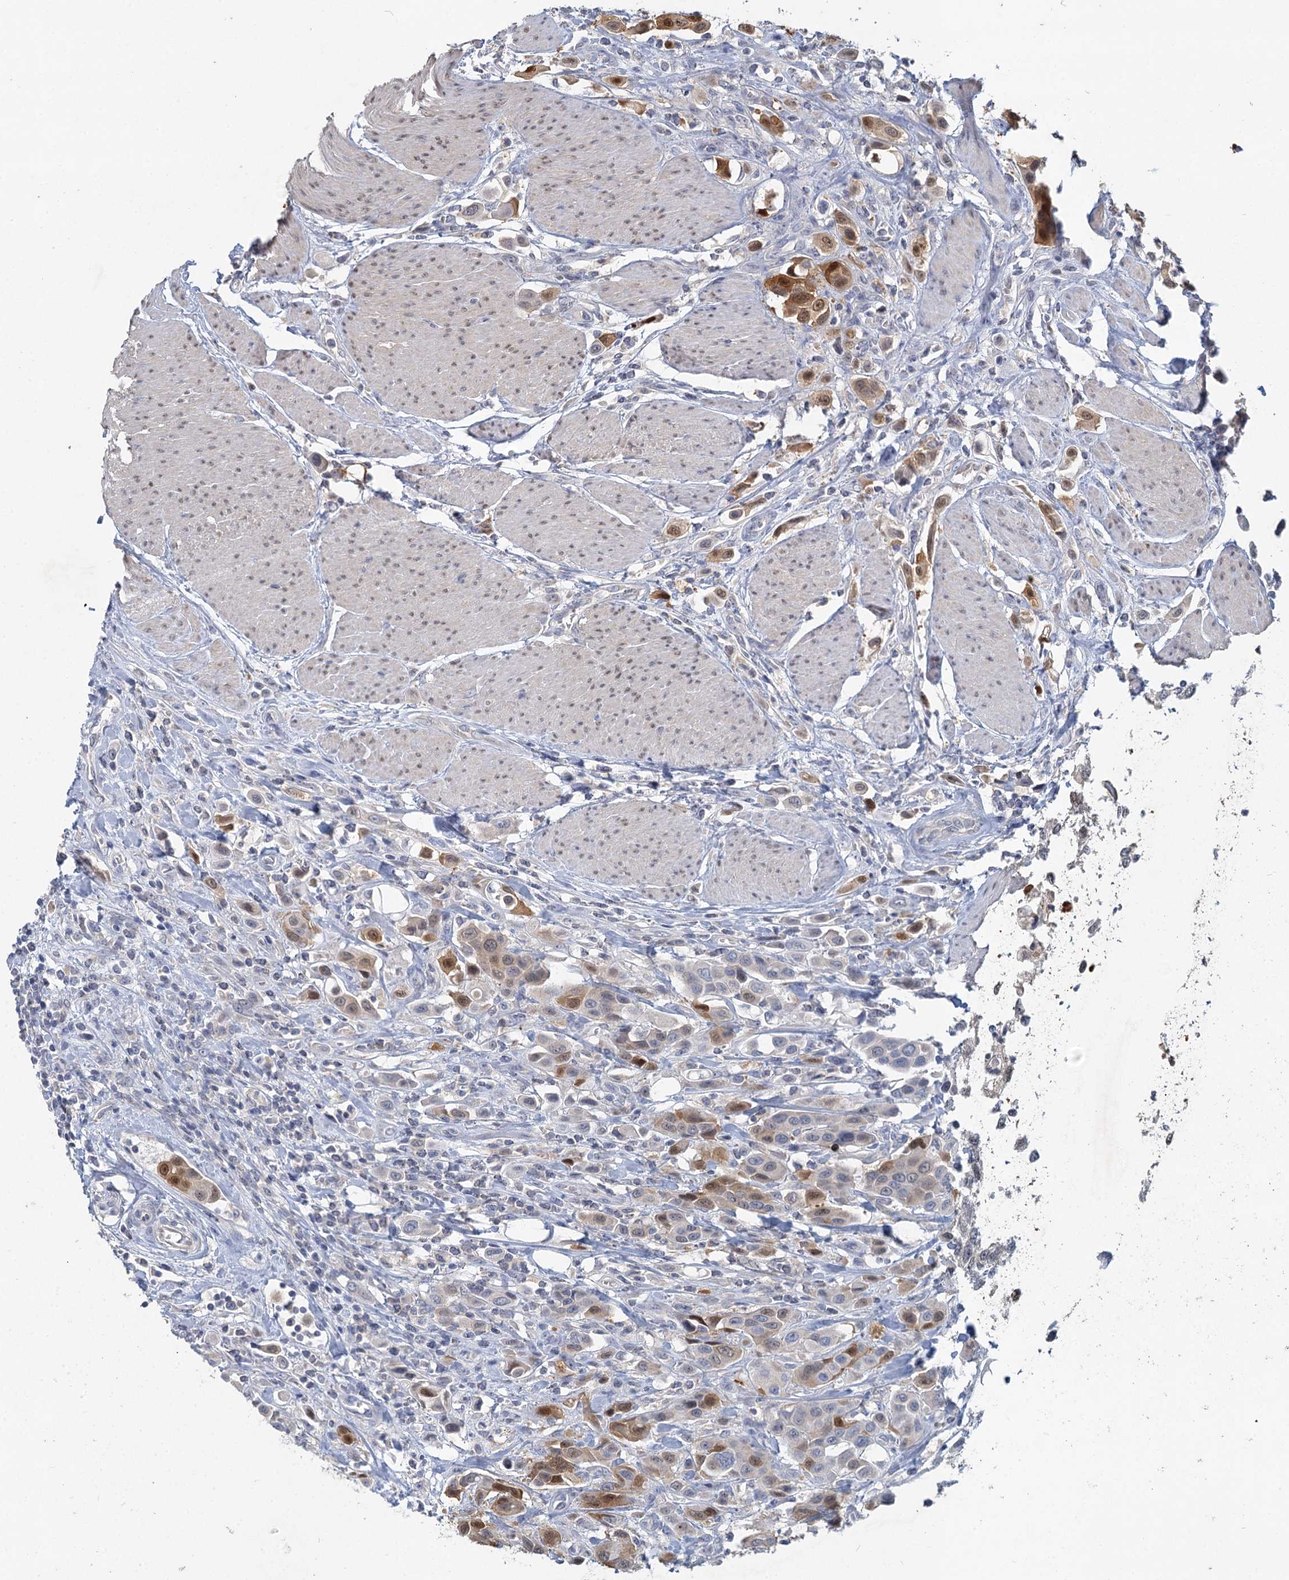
{"staining": {"intensity": "moderate", "quantity": ">75%", "location": "cytoplasmic/membranous"}, "tissue": "urothelial cancer", "cell_type": "Tumor cells", "image_type": "cancer", "snomed": [{"axis": "morphology", "description": "Urothelial carcinoma, High grade"}, {"axis": "topography", "description": "Urinary bladder"}], "caption": "Brown immunohistochemical staining in urothelial cancer exhibits moderate cytoplasmic/membranous staining in approximately >75% of tumor cells. The staining was performed using DAB (3,3'-diaminobenzidine) to visualize the protein expression in brown, while the nuclei were stained in blue with hematoxylin (Magnification: 20x).", "gene": "MYO7B", "patient": {"sex": "male", "age": 50}}